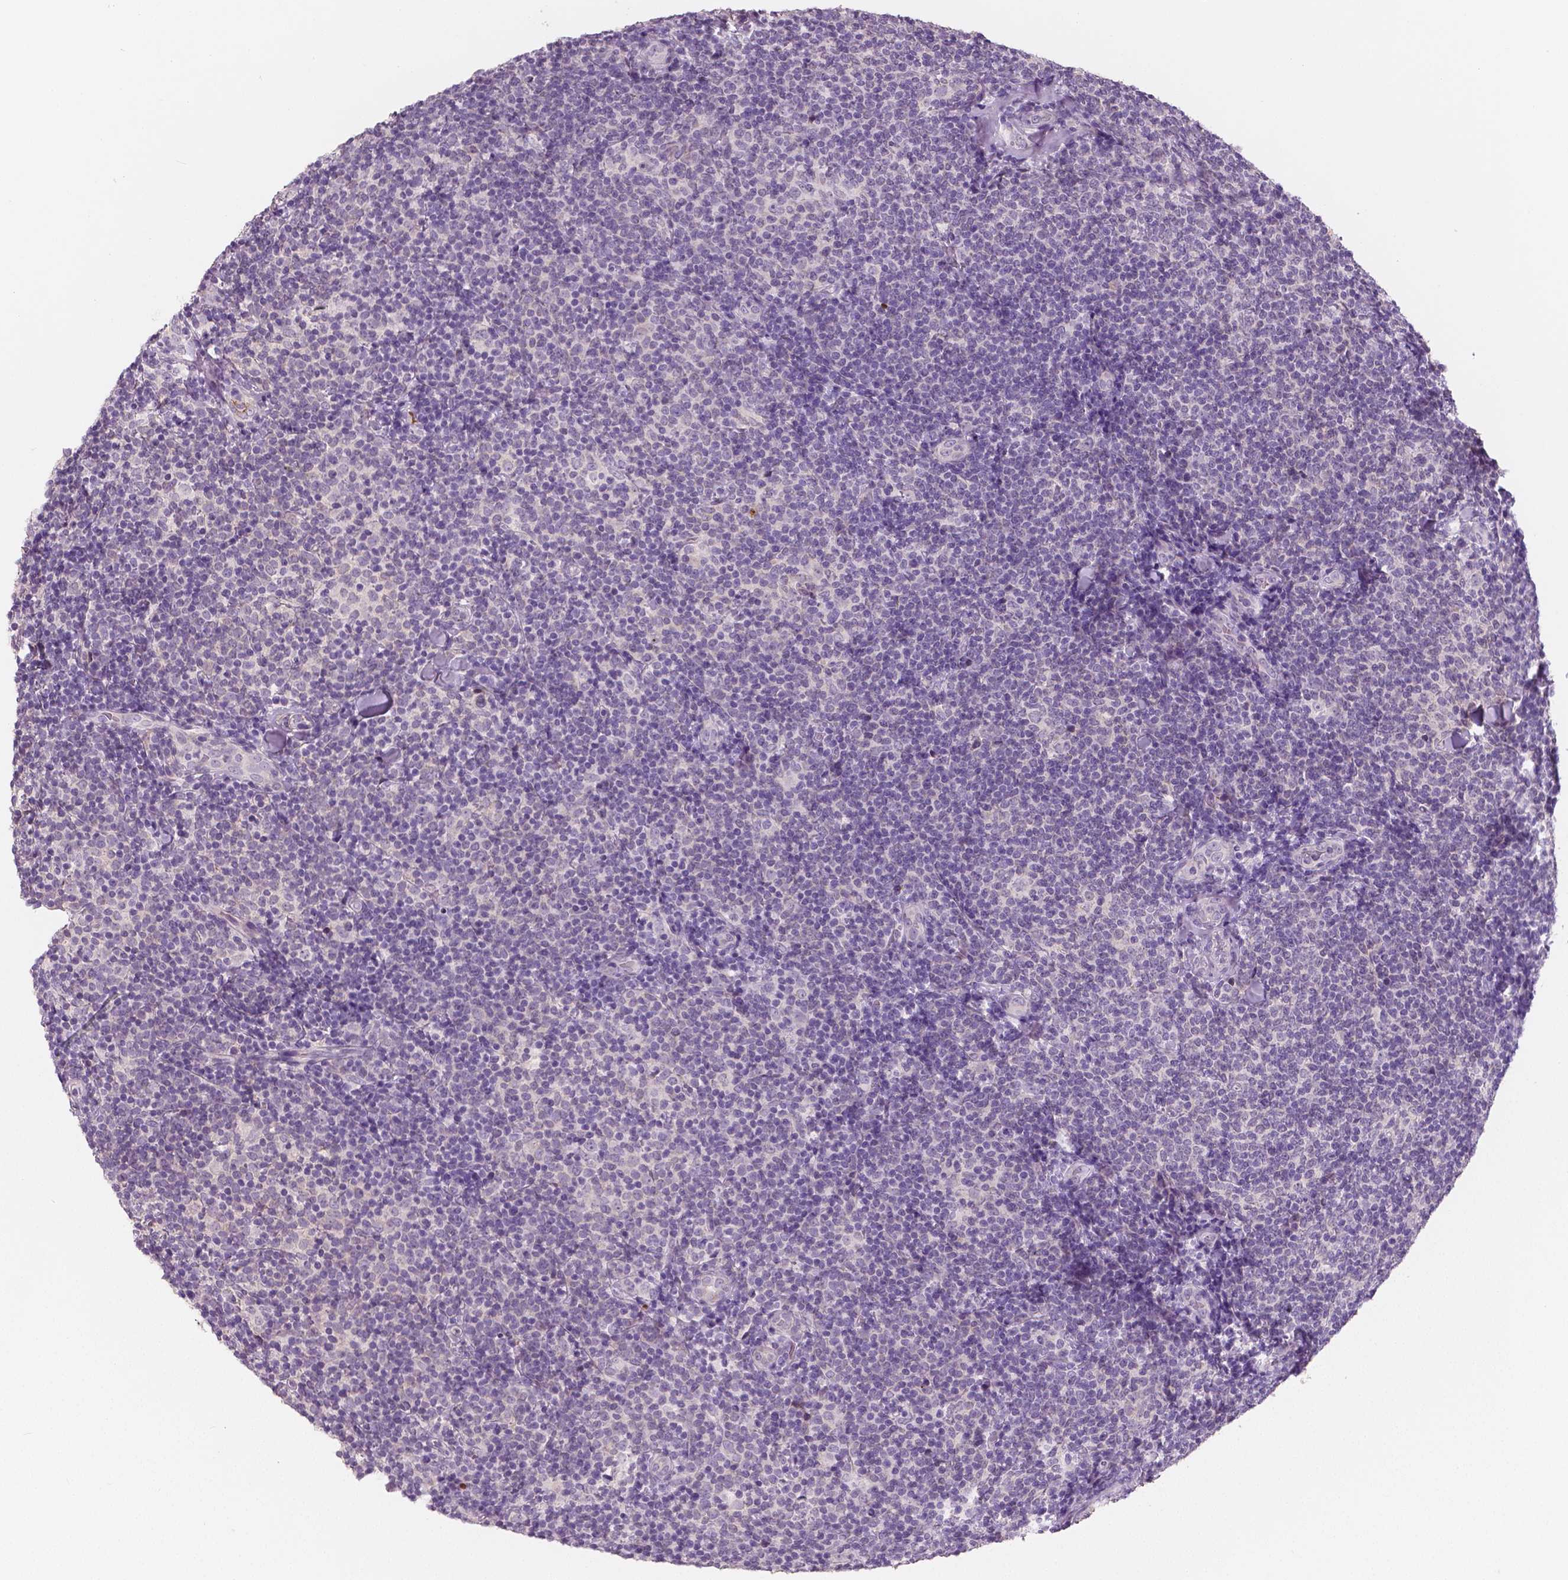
{"staining": {"intensity": "negative", "quantity": "none", "location": "none"}, "tissue": "lymphoma", "cell_type": "Tumor cells", "image_type": "cancer", "snomed": [{"axis": "morphology", "description": "Malignant lymphoma, non-Hodgkin's type, Low grade"}, {"axis": "topography", "description": "Lymph node"}], "caption": "Immunohistochemical staining of malignant lymphoma, non-Hodgkin's type (low-grade) shows no significant staining in tumor cells.", "gene": "APOA4", "patient": {"sex": "female", "age": 56}}